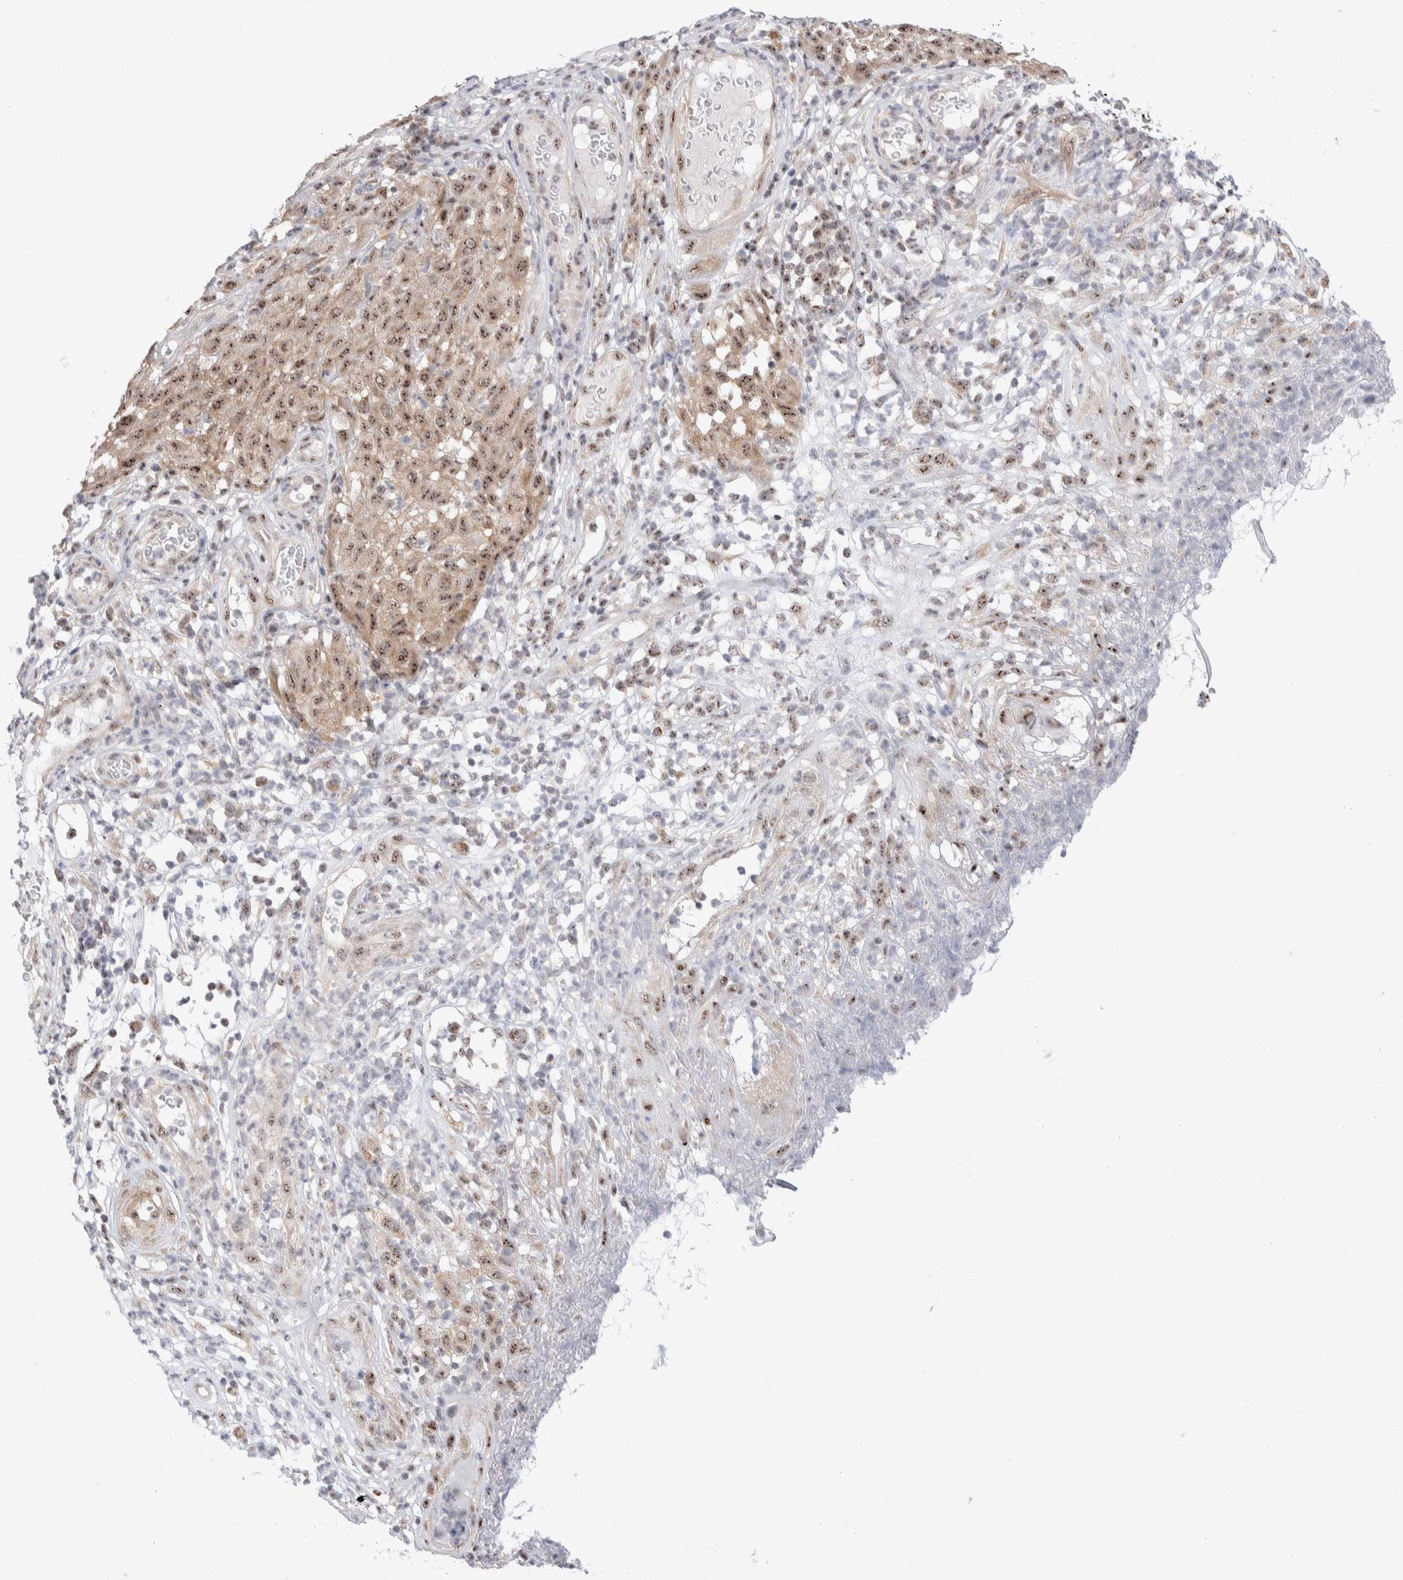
{"staining": {"intensity": "moderate", "quantity": ">75%", "location": "nuclear"}, "tissue": "melanoma", "cell_type": "Tumor cells", "image_type": "cancer", "snomed": [{"axis": "morphology", "description": "Malignant melanoma, NOS"}, {"axis": "topography", "description": "Skin"}], "caption": "High-magnification brightfield microscopy of melanoma stained with DAB (3,3'-diaminobenzidine) (brown) and counterstained with hematoxylin (blue). tumor cells exhibit moderate nuclear positivity is seen in about>75% of cells.", "gene": "ZNF695", "patient": {"sex": "female", "age": 82}}